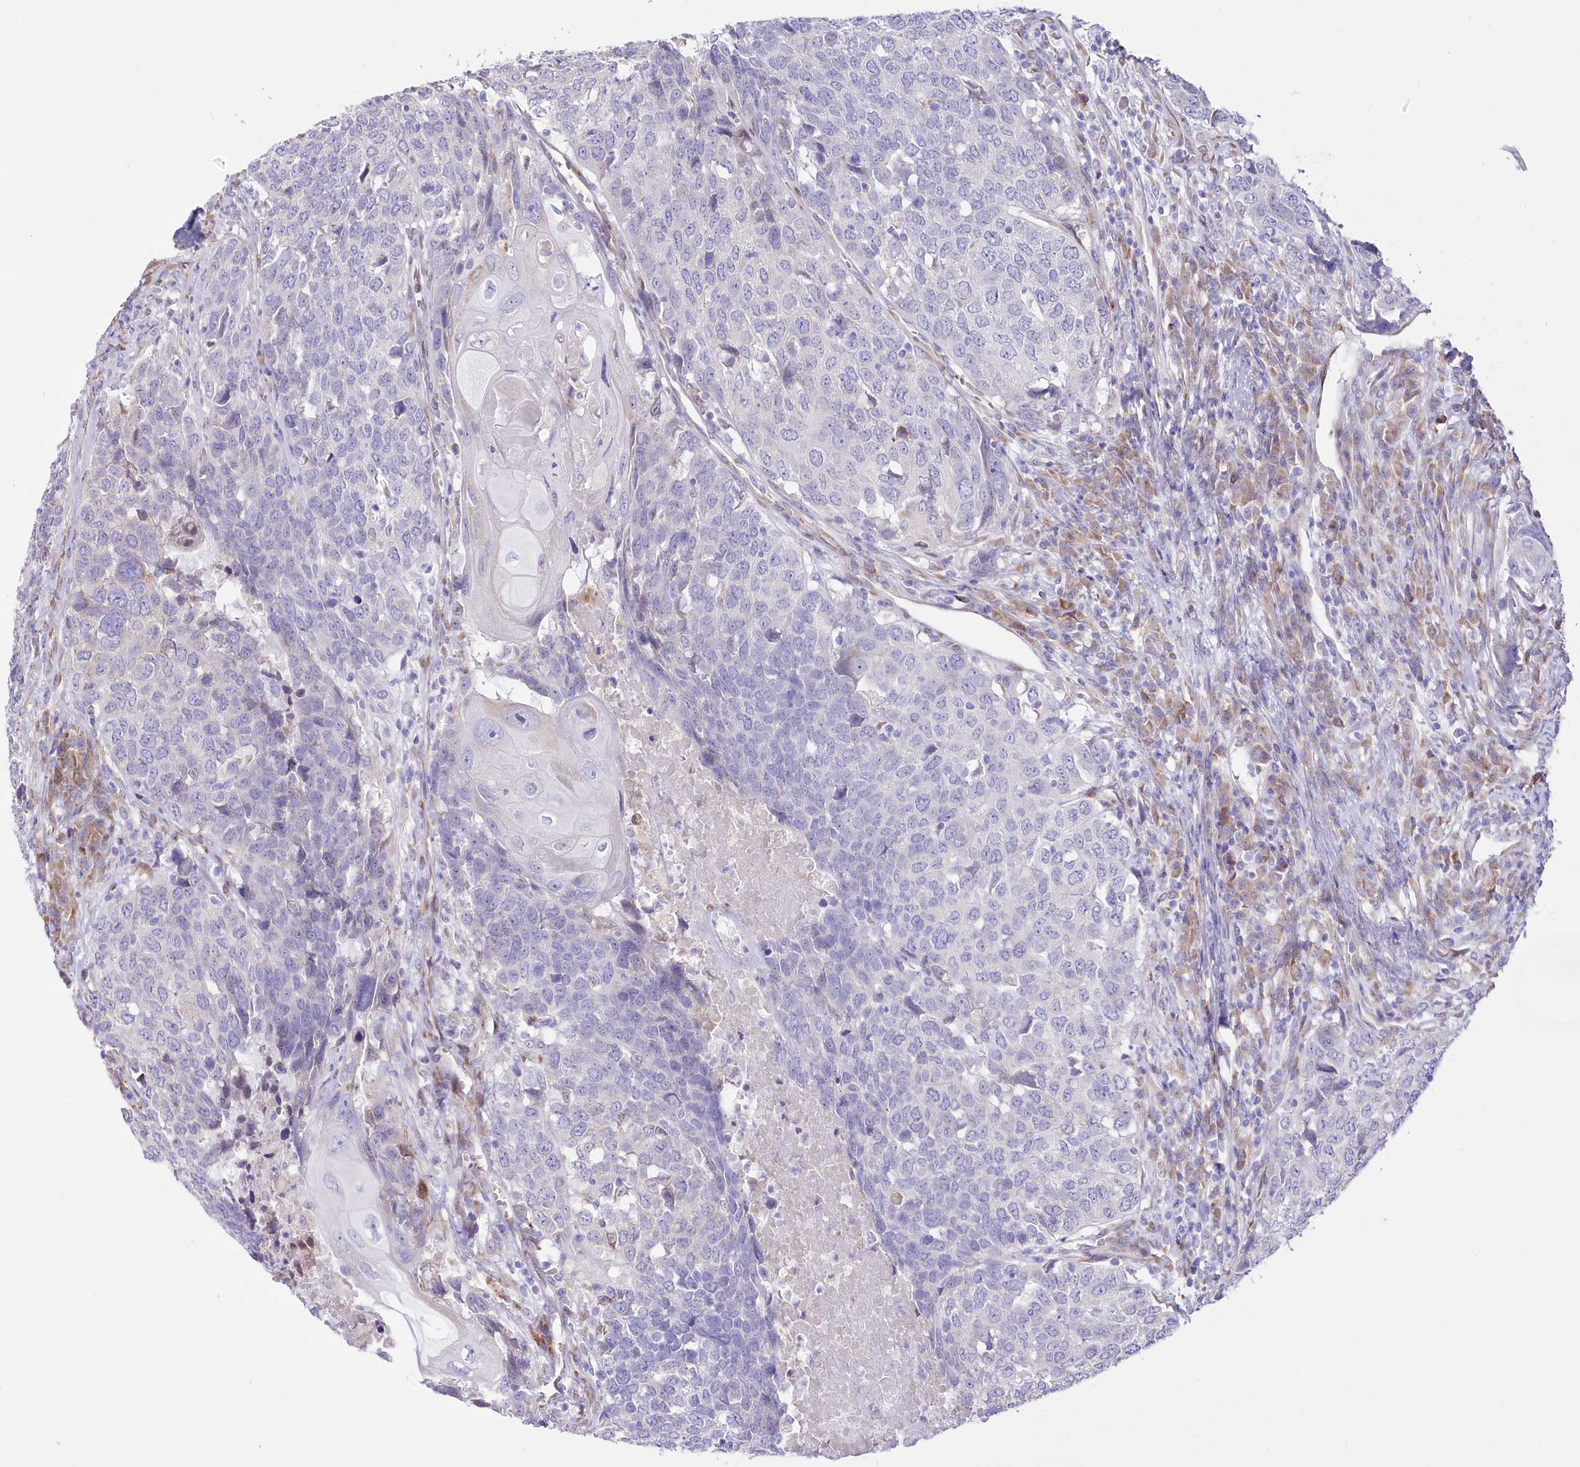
{"staining": {"intensity": "negative", "quantity": "none", "location": "none"}, "tissue": "head and neck cancer", "cell_type": "Tumor cells", "image_type": "cancer", "snomed": [{"axis": "morphology", "description": "Squamous cell carcinoma, NOS"}, {"axis": "topography", "description": "Head-Neck"}], "caption": "IHC micrograph of head and neck cancer (squamous cell carcinoma) stained for a protein (brown), which demonstrates no staining in tumor cells. (IHC, brightfield microscopy, high magnification).", "gene": "STT3B", "patient": {"sex": "male", "age": 66}}